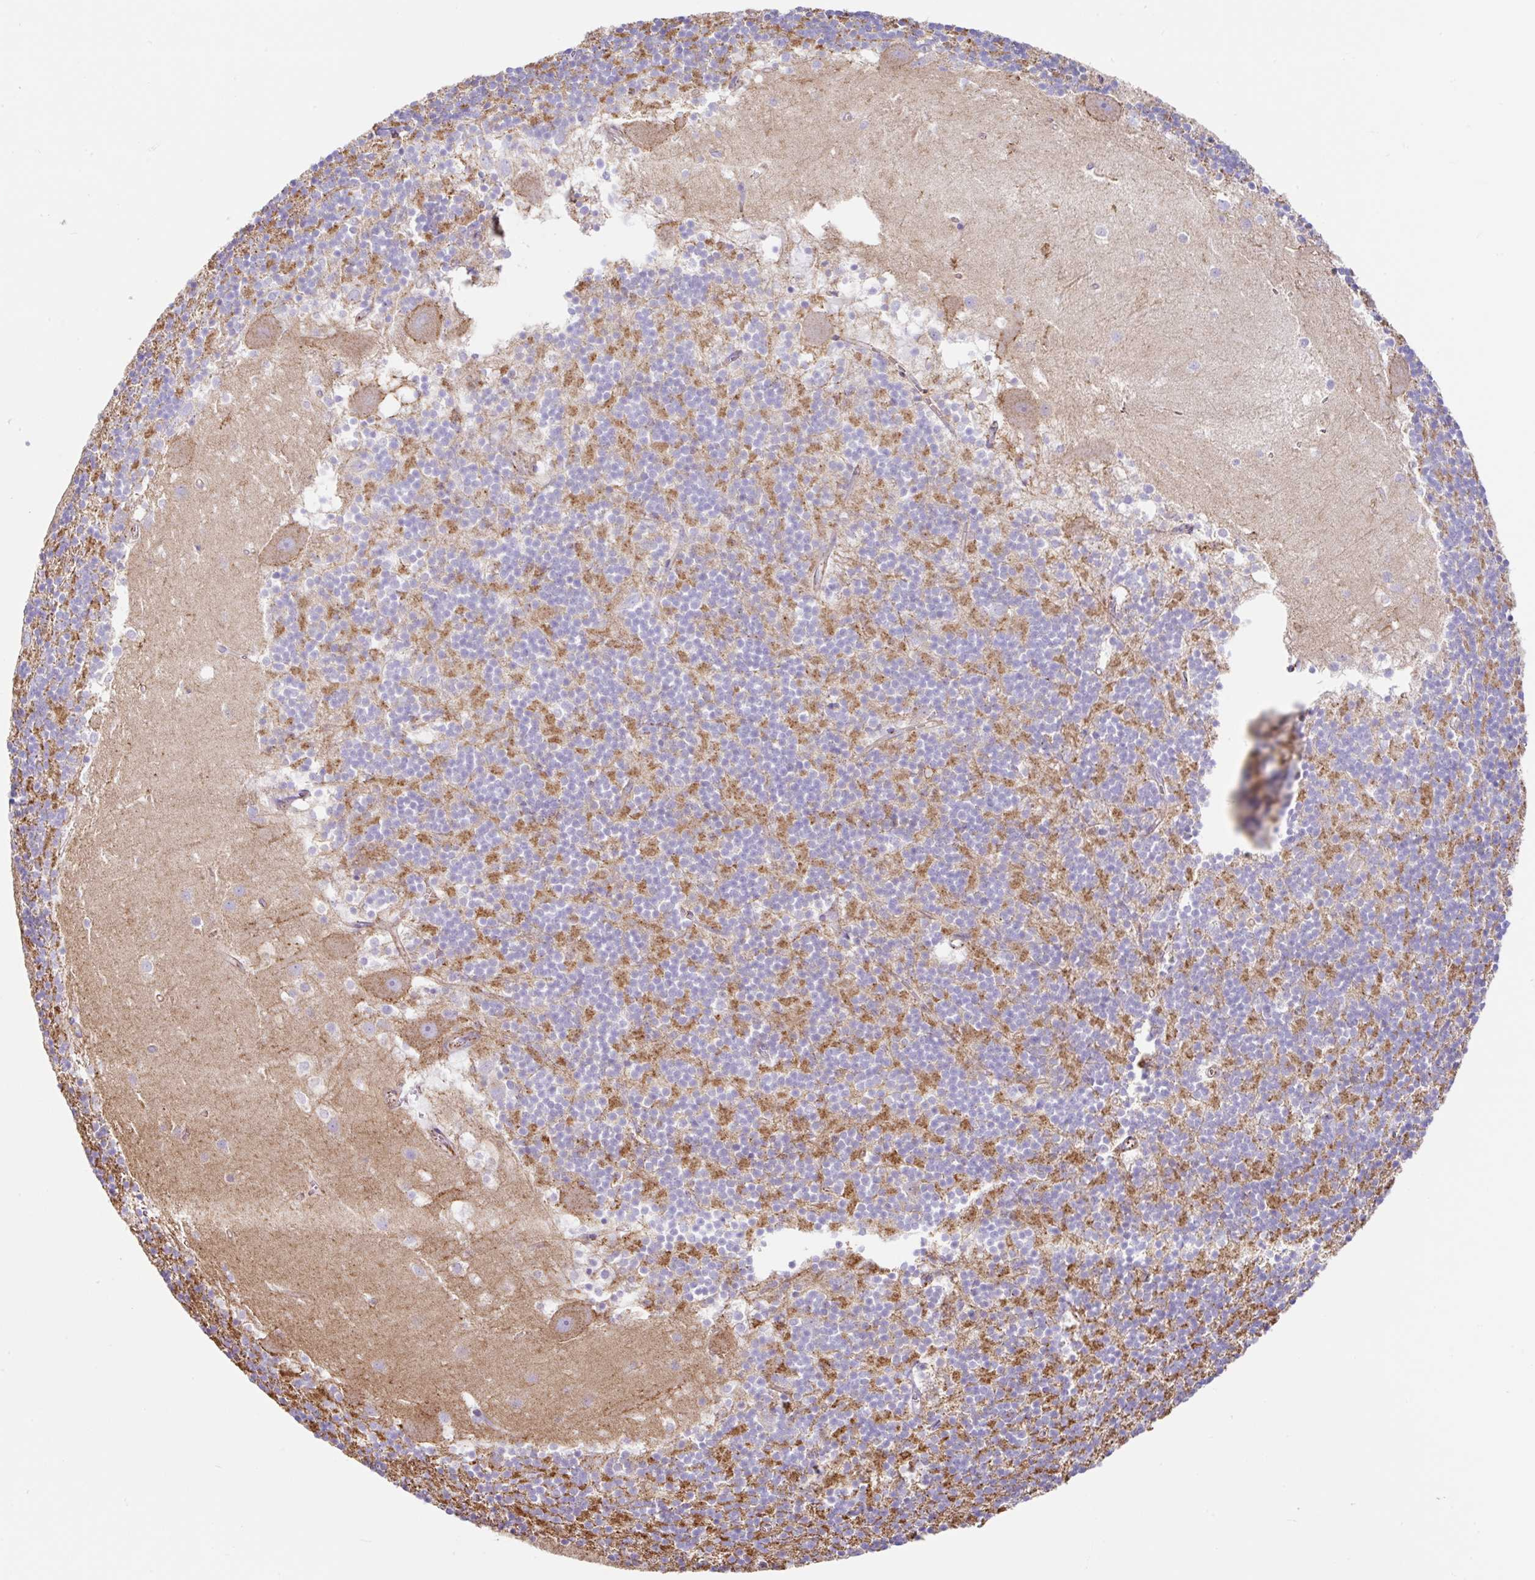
{"staining": {"intensity": "moderate", "quantity": "25%-75%", "location": "cytoplasmic/membranous"}, "tissue": "cerebellum", "cell_type": "Cells in granular layer", "image_type": "normal", "snomed": [{"axis": "morphology", "description": "Normal tissue, NOS"}, {"axis": "topography", "description": "Cerebellum"}], "caption": "Immunohistochemistry of normal cerebellum exhibits medium levels of moderate cytoplasmic/membranous expression in about 25%-75% of cells in granular layer. Immunohistochemistry (ihc) stains the protein of interest in brown and the nuclei are stained blue.", "gene": "MTTP", "patient": {"sex": "male", "age": 54}}